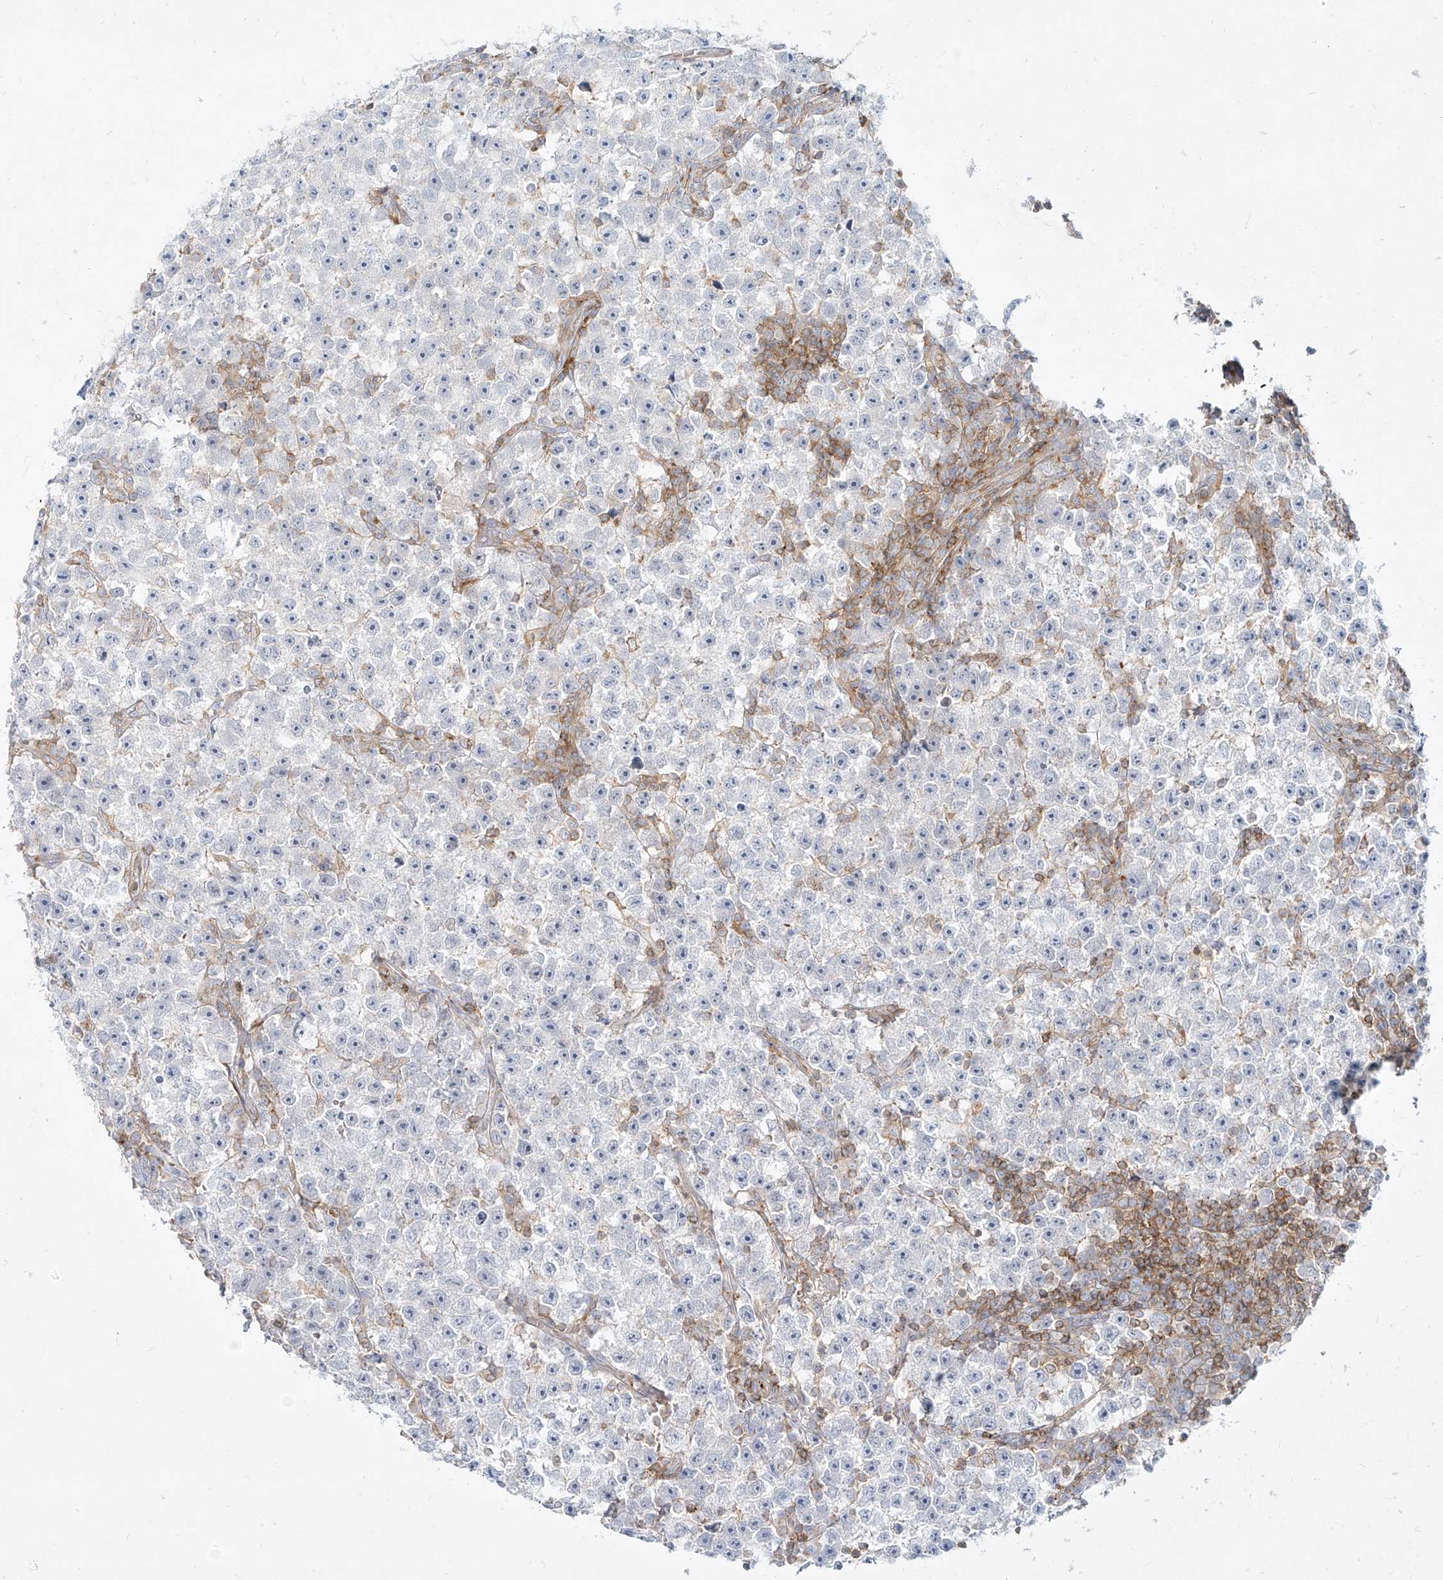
{"staining": {"intensity": "negative", "quantity": "none", "location": "none"}, "tissue": "testis cancer", "cell_type": "Tumor cells", "image_type": "cancer", "snomed": [{"axis": "morphology", "description": "Seminoma, NOS"}, {"axis": "topography", "description": "Testis"}], "caption": "This is a photomicrograph of immunohistochemistry staining of testis cancer, which shows no staining in tumor cells.", "gene": "SLC2A12", "patient": {"sex": "male", "age": 22}}